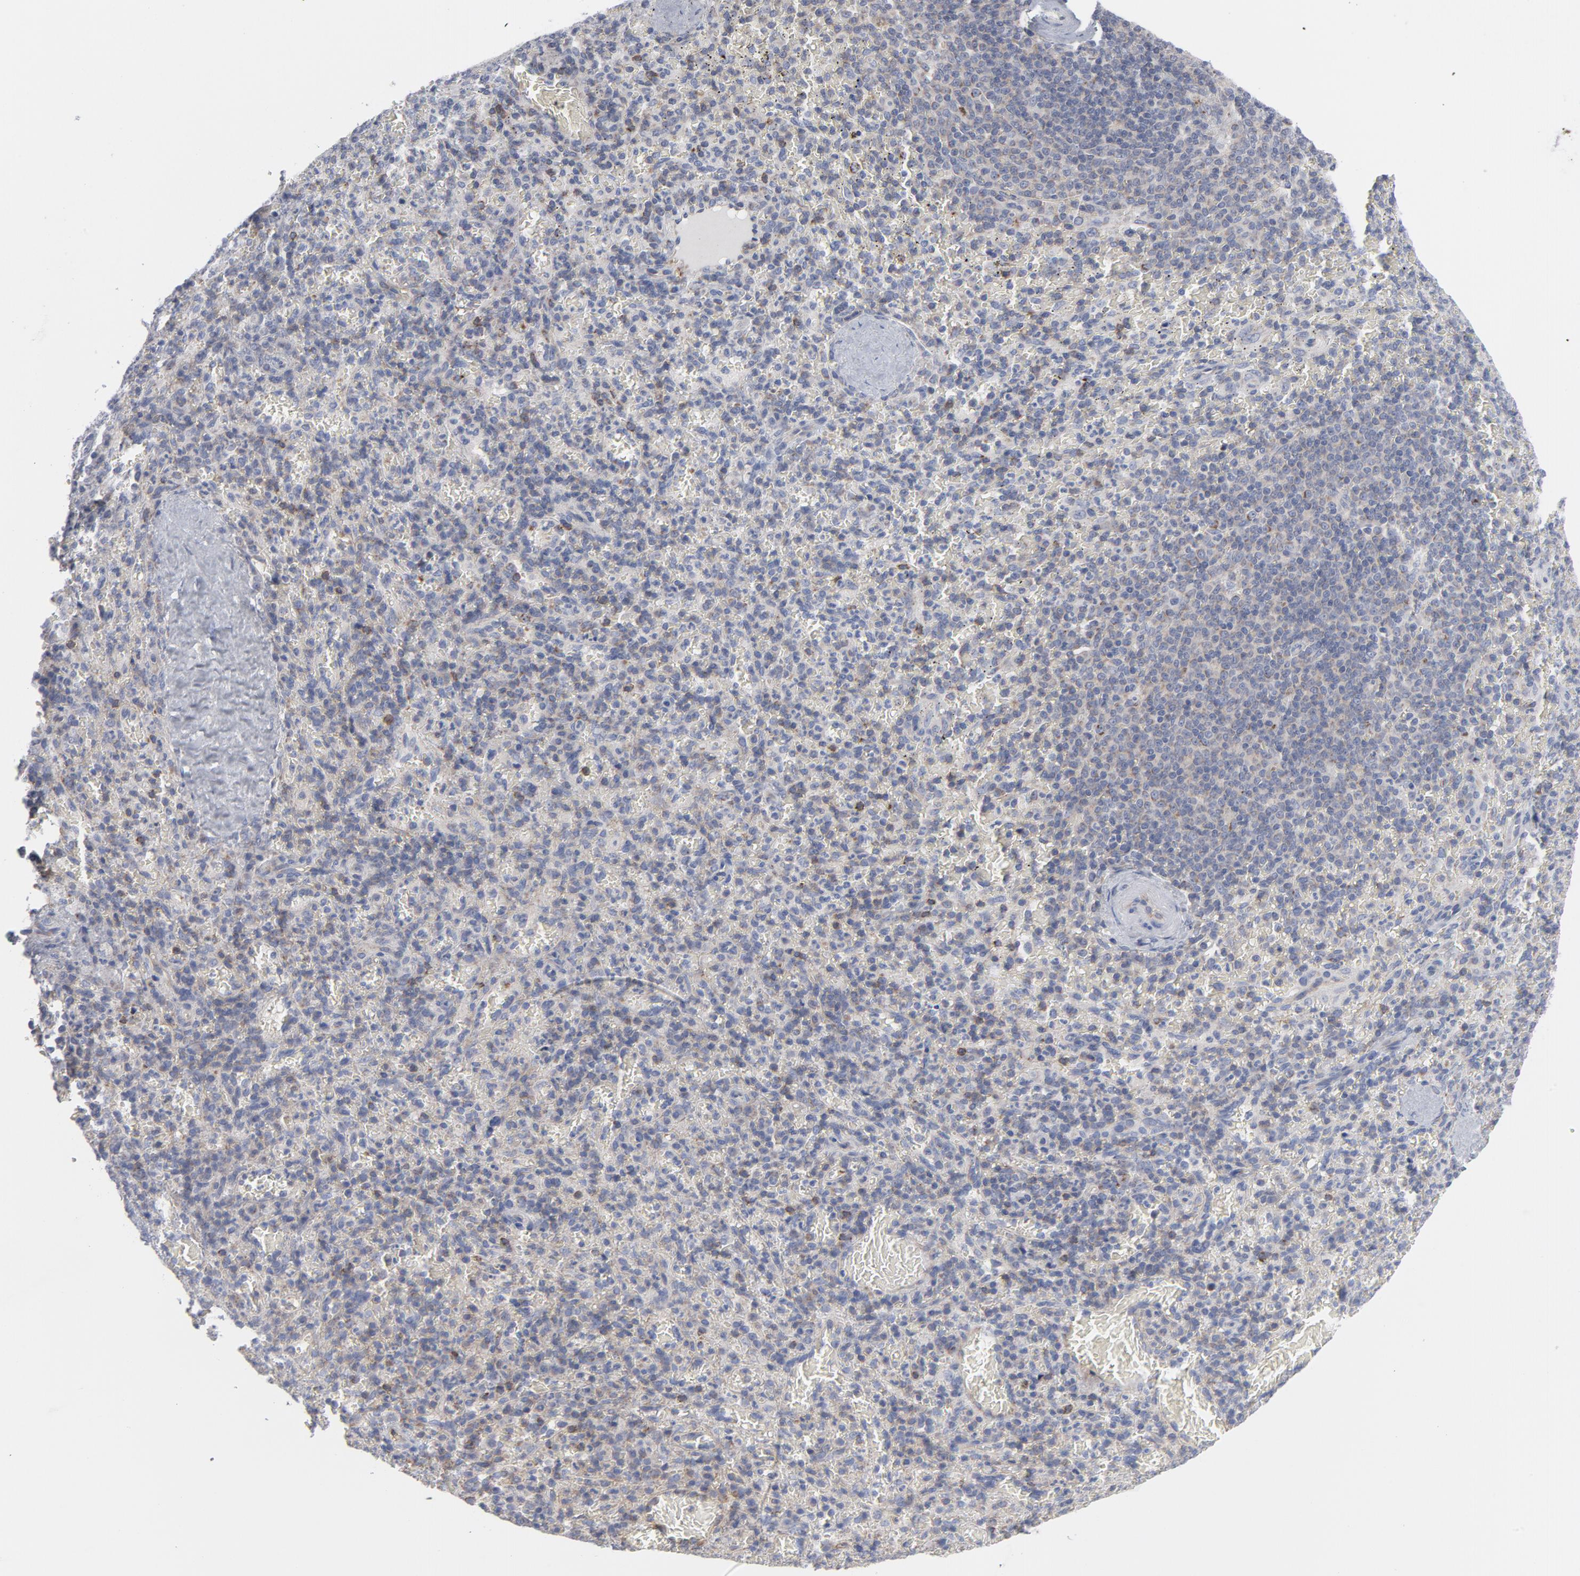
{"staining": {"intensity": "negative", "quantity": "none", "location": "none"}, "tissue": "spleen", "cell_type": "Cells in red pulp", "image_type": "normal", "snomed": [{"axis": "morphology", "description": "Normal tissue, NOS"}, {"axis": "topography", "description": "Spleen"}], "caption": "Human spleen stained for a protein using immunohistochemistry demonstrates no expression in cells in red pulp.", "gene": "OXA1L", "patient": {"sex": "female", "age": 50}}